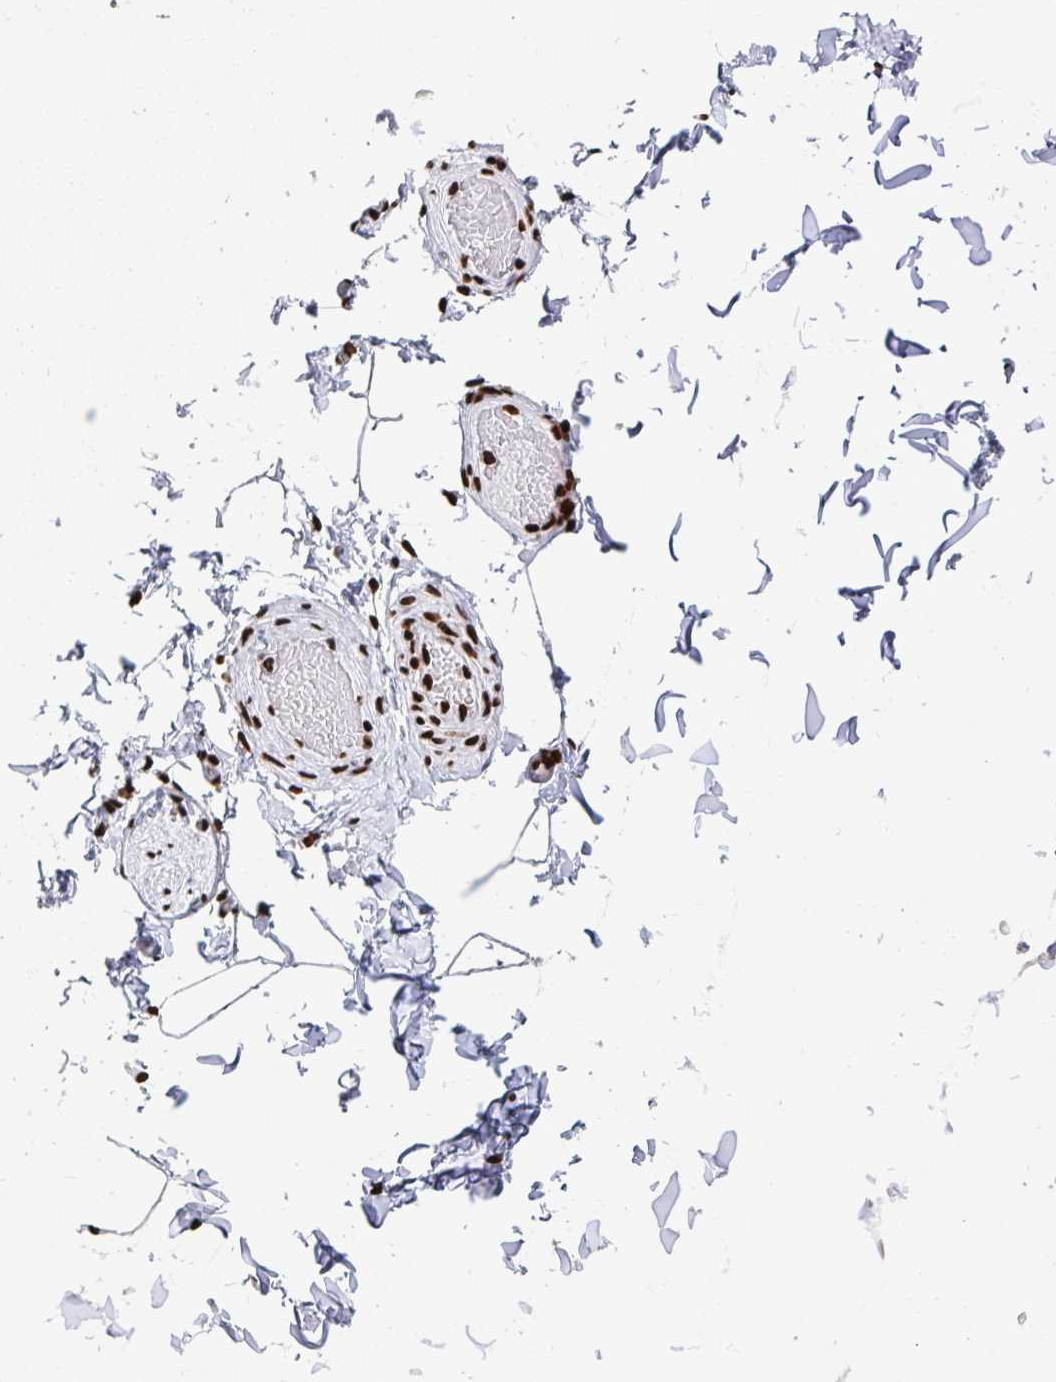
{"staining": {"intensity": "negative", "quantity": "none", "location": "none"}, "tissue": "adipose tissue", "cell_type": "Adipocytes", "image_type": "normal", "snomed": [{"axis": "morphology", "description": "Normal tissue, NOS"}, {"axis": "topography", "description": "Soft tissue"}, {"axis": "topography", "description": "Adipose tissue"}, {"axis": "topography", "description": "Vascular tissue"}, {"axis": "topography", "description": "Peripheral nerve tissue"}], "caption": "A high-resolution histopathology image shows IHC staining of unremarkable adipose tissue, which reveals no significant expression in adipocytes. The staining was performed using DAB (3,3'-diaminobenzidine) to visualize the protein expression in brown, while the nuclei were stained in blue with hematoxylin (Magnification: 20x).", "gene": "GAR1", "patient": {"sex": "male", "age": 29}}